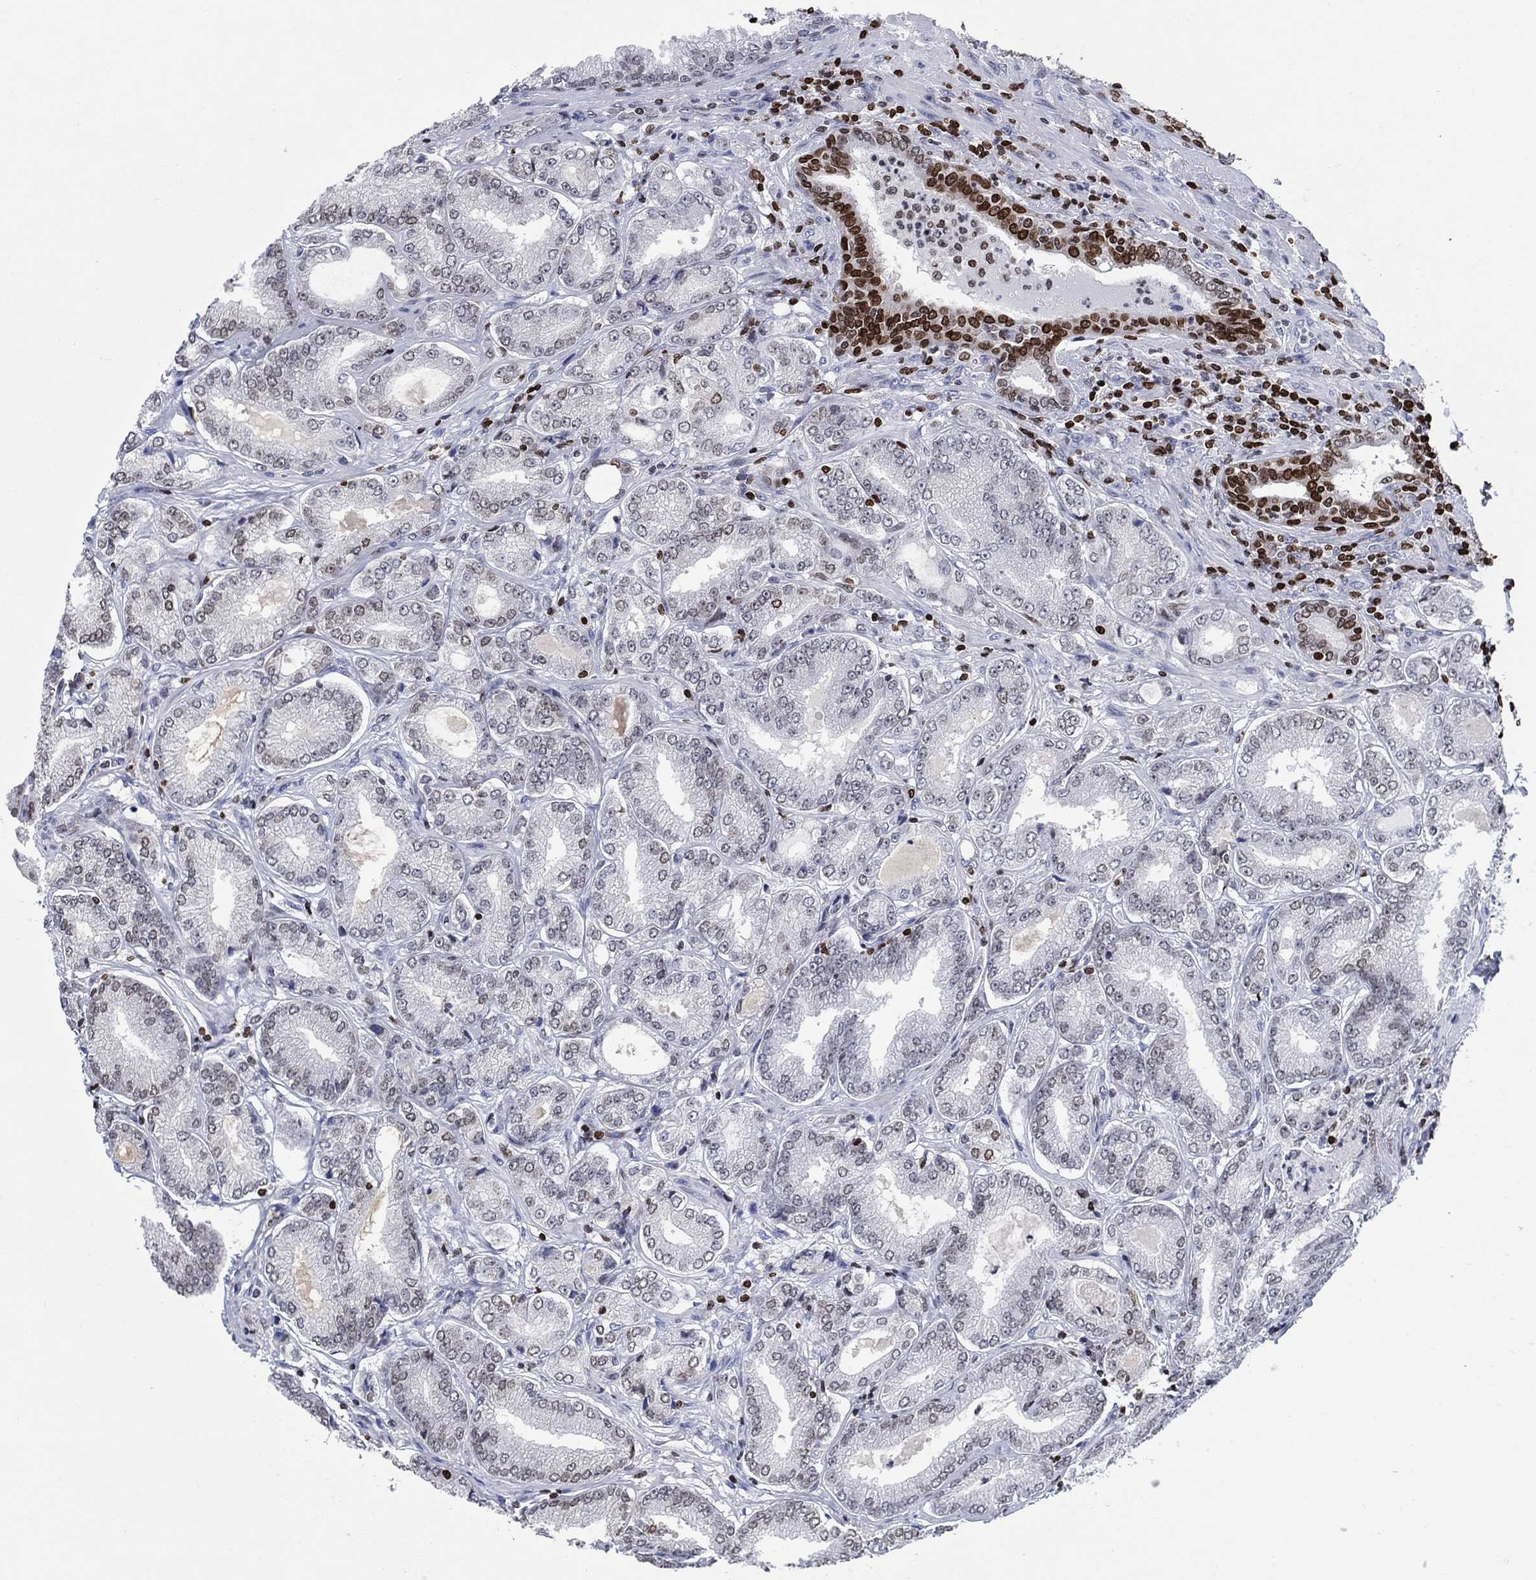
{"staining": {"intensity": "weak", "quantity": "25%-75%", "location": "nuclear"}, "tissue": "prostate cancer", "cell_type": "Tumor cells", "image_type": "cancer", "snomed": [{"axis": "morphology", "description": "Adenocarcinoma, NOS"}, {"axis": "topography", "description": "Prostate"}], "caption": "Tumor cells reveal low levels of weak nuclear staining in approximately 25%-75% of cells in prostate cancer (adenocarcinoma).", "gene": "HMGA1", "patient": {"sex": "male", "age": 65}}